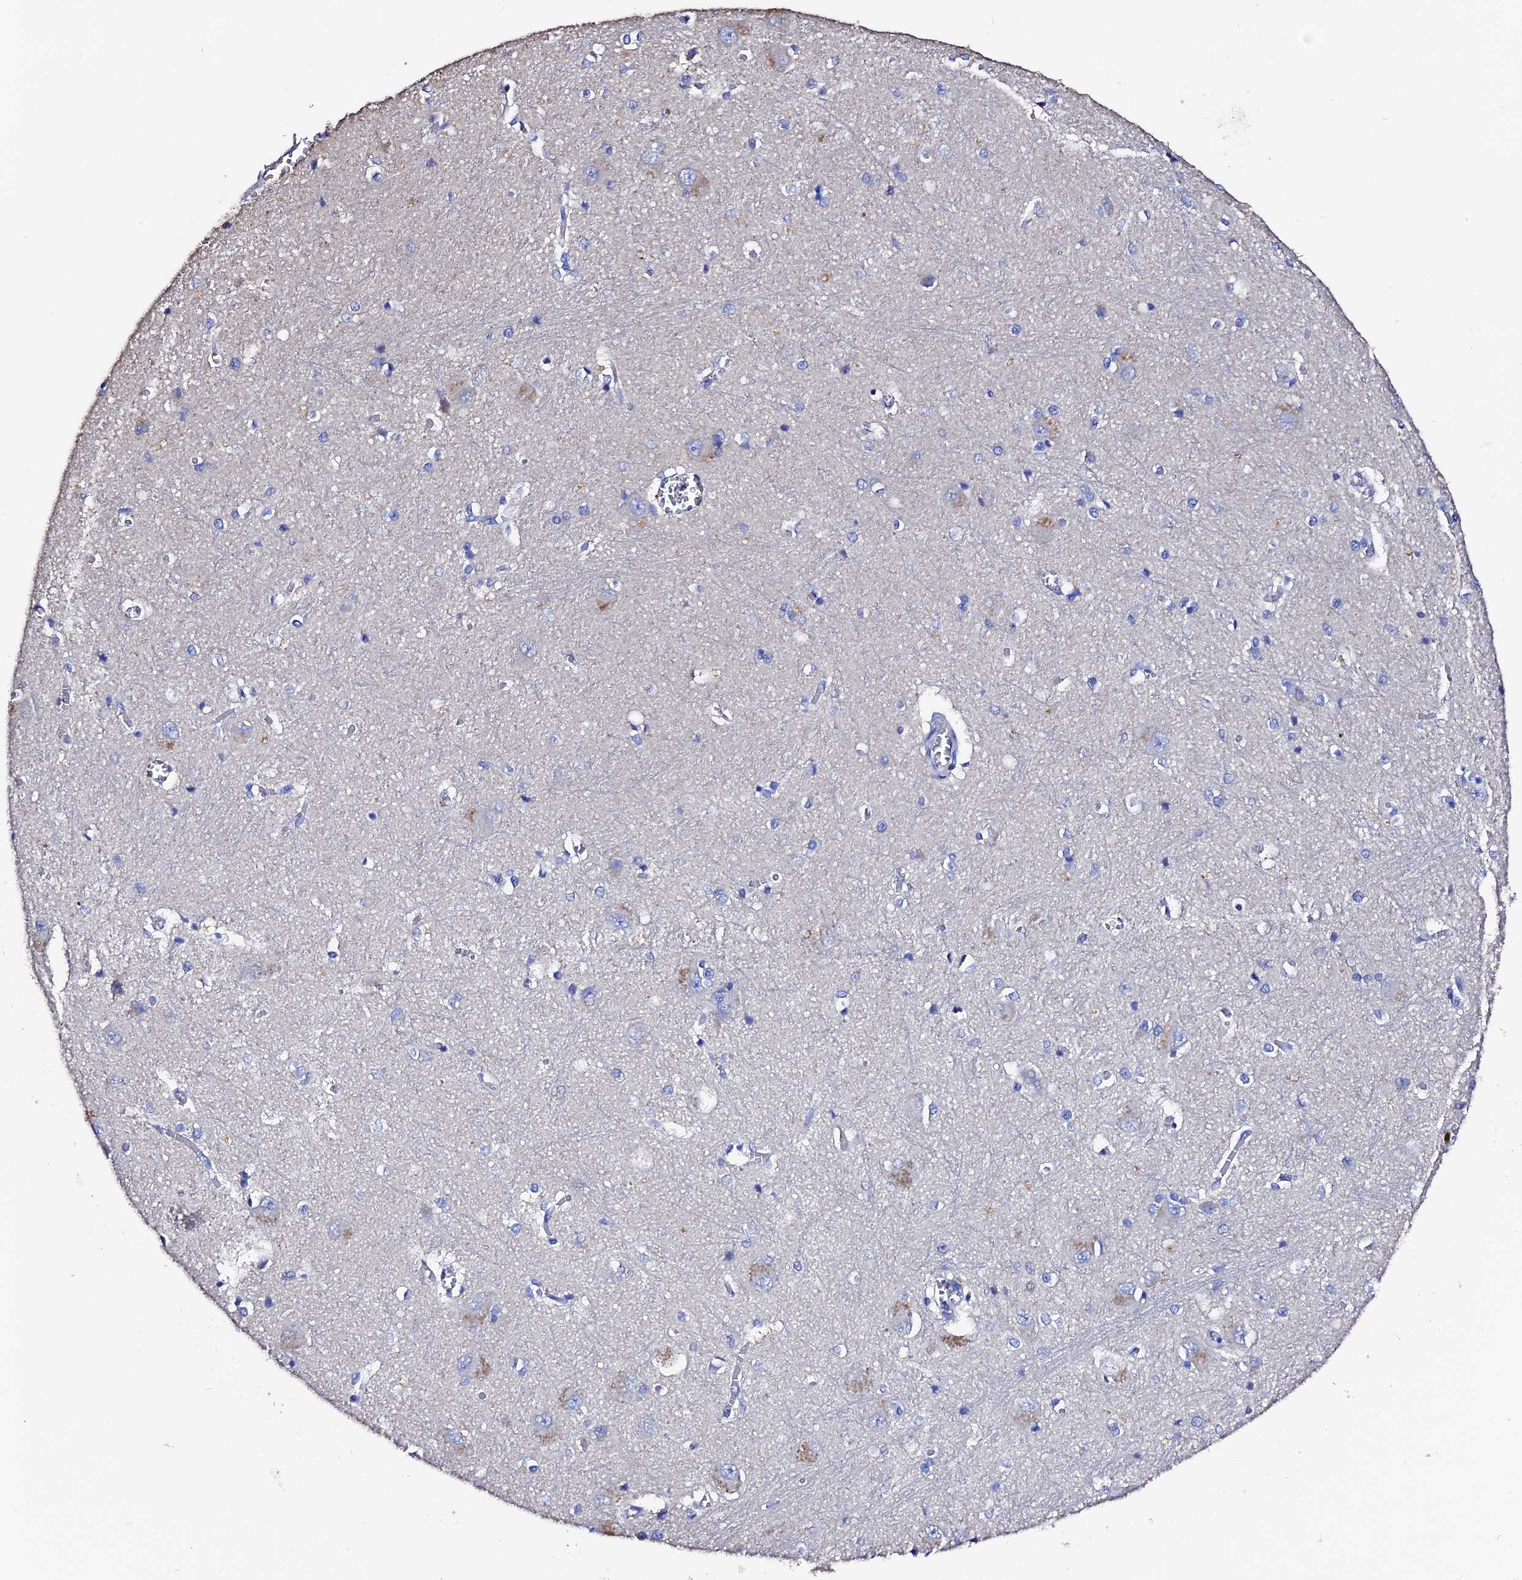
{"staining": {"intensity": "negative", "quantity": "none", "location": "none"}, "tissue": "caudate", "cell_type": "Glial cells", "image_type": "normal", "snomed": [{"axis": "morphology", "description": "Normal tissue, NOS"}, {"axis": "topography", "description": "Lateral ventricle wall"}], "caption": "Immunohistochemical staining of benign caudate displays no significant expression in glial cells. The staining is performed using DAB (3,3'-diaminobenzidine) brown chromogen with nuclei counter-stained in using hematoxylin.", "gene": "FBXW9", "patient": {"sex": "male", "age": 37}}